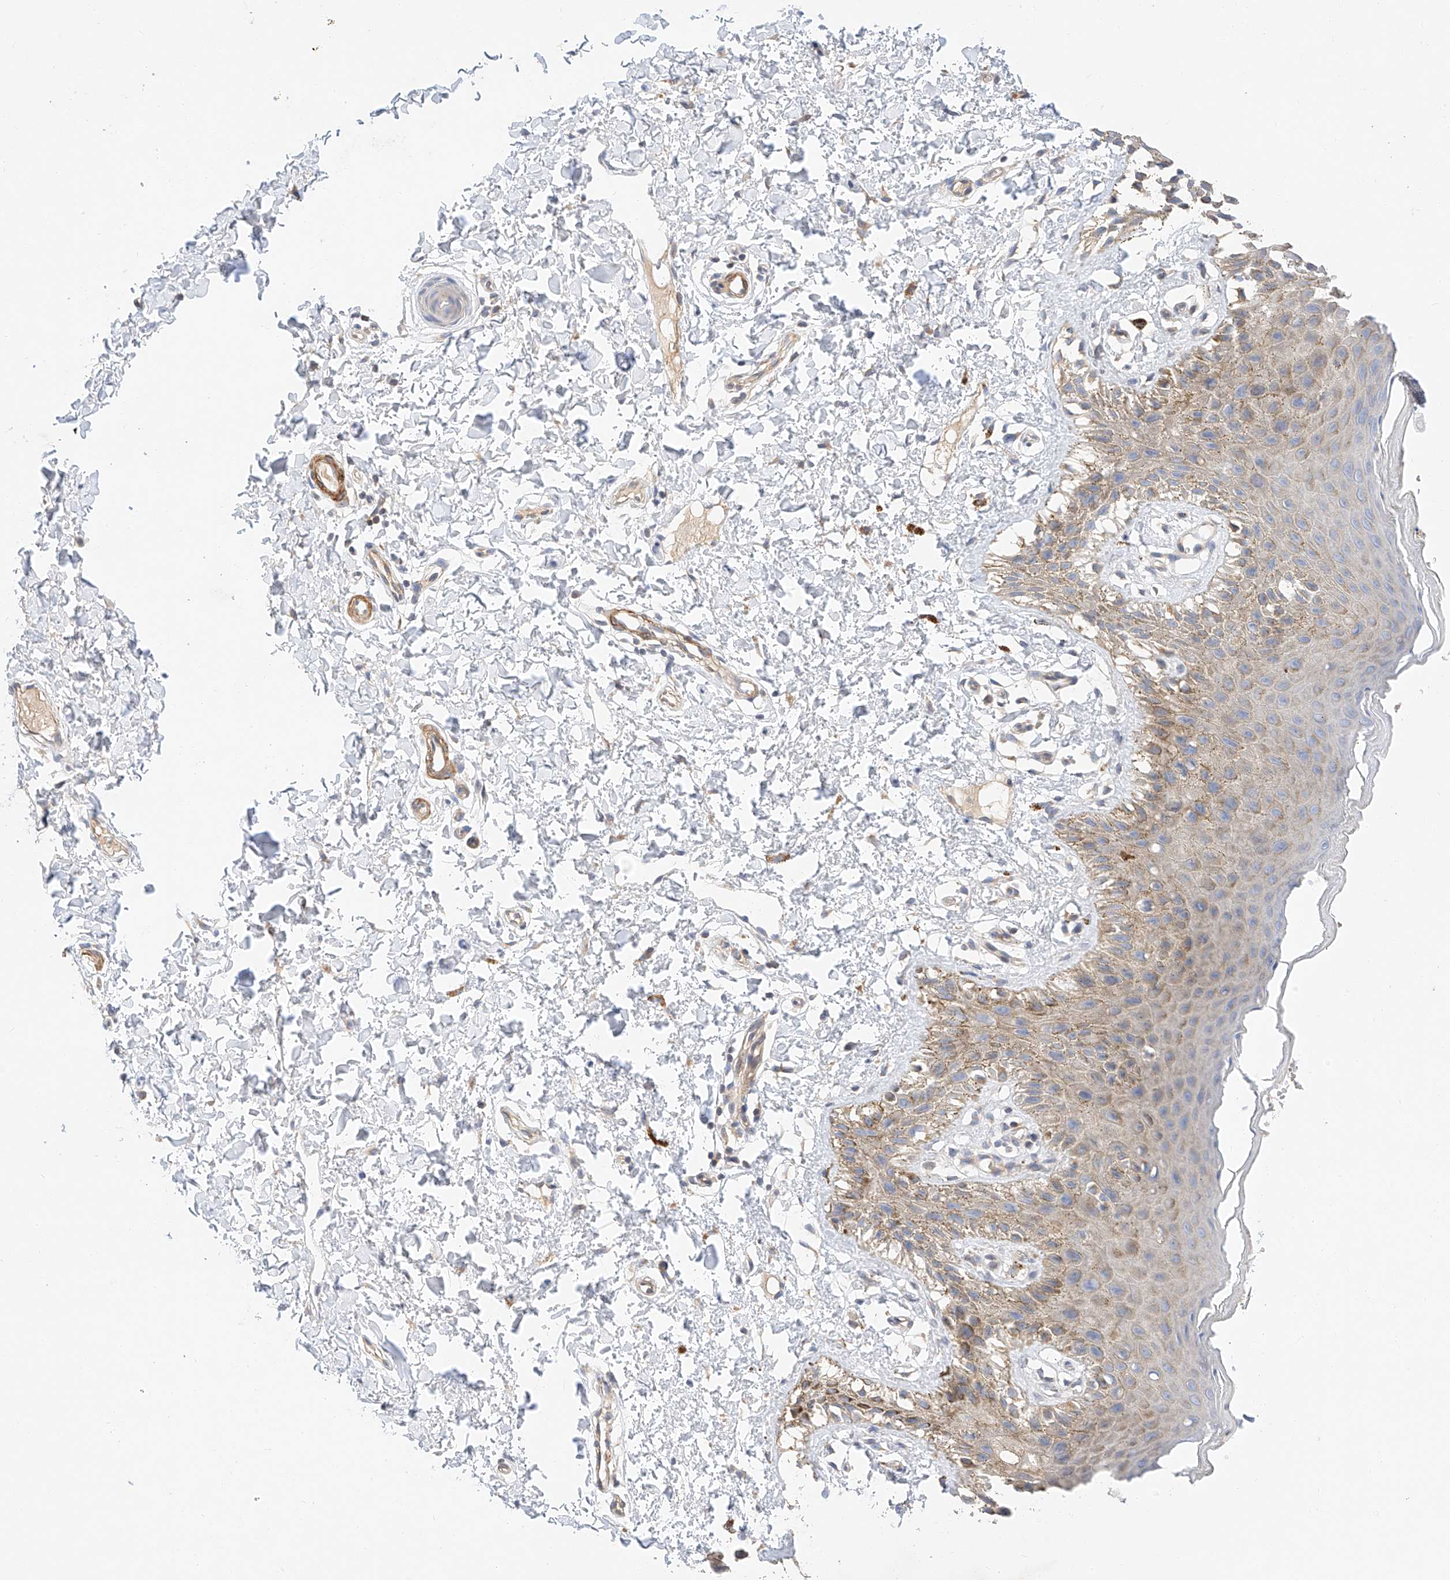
{"staining": {"intensity": "moderate", "quantity": "<25%", "location": "cytoplasmic/membranous"}, "tissue": "skin", "cell_type": "Epidermal cells", "image_type": "normal", "snomed": [{"axis": "morphology", "description": "Normal tissue, NOS"}, {"axis": "topography", "description": "Anal"}], "caption": "Immunohistochemical staining of unremarkable skin displays moderate cytoplasmic/membranous protein positivity in approximately <25% of epidermal cells.", "gene": "C6orf118", "patient": {"sex": "male", "age": 44}}